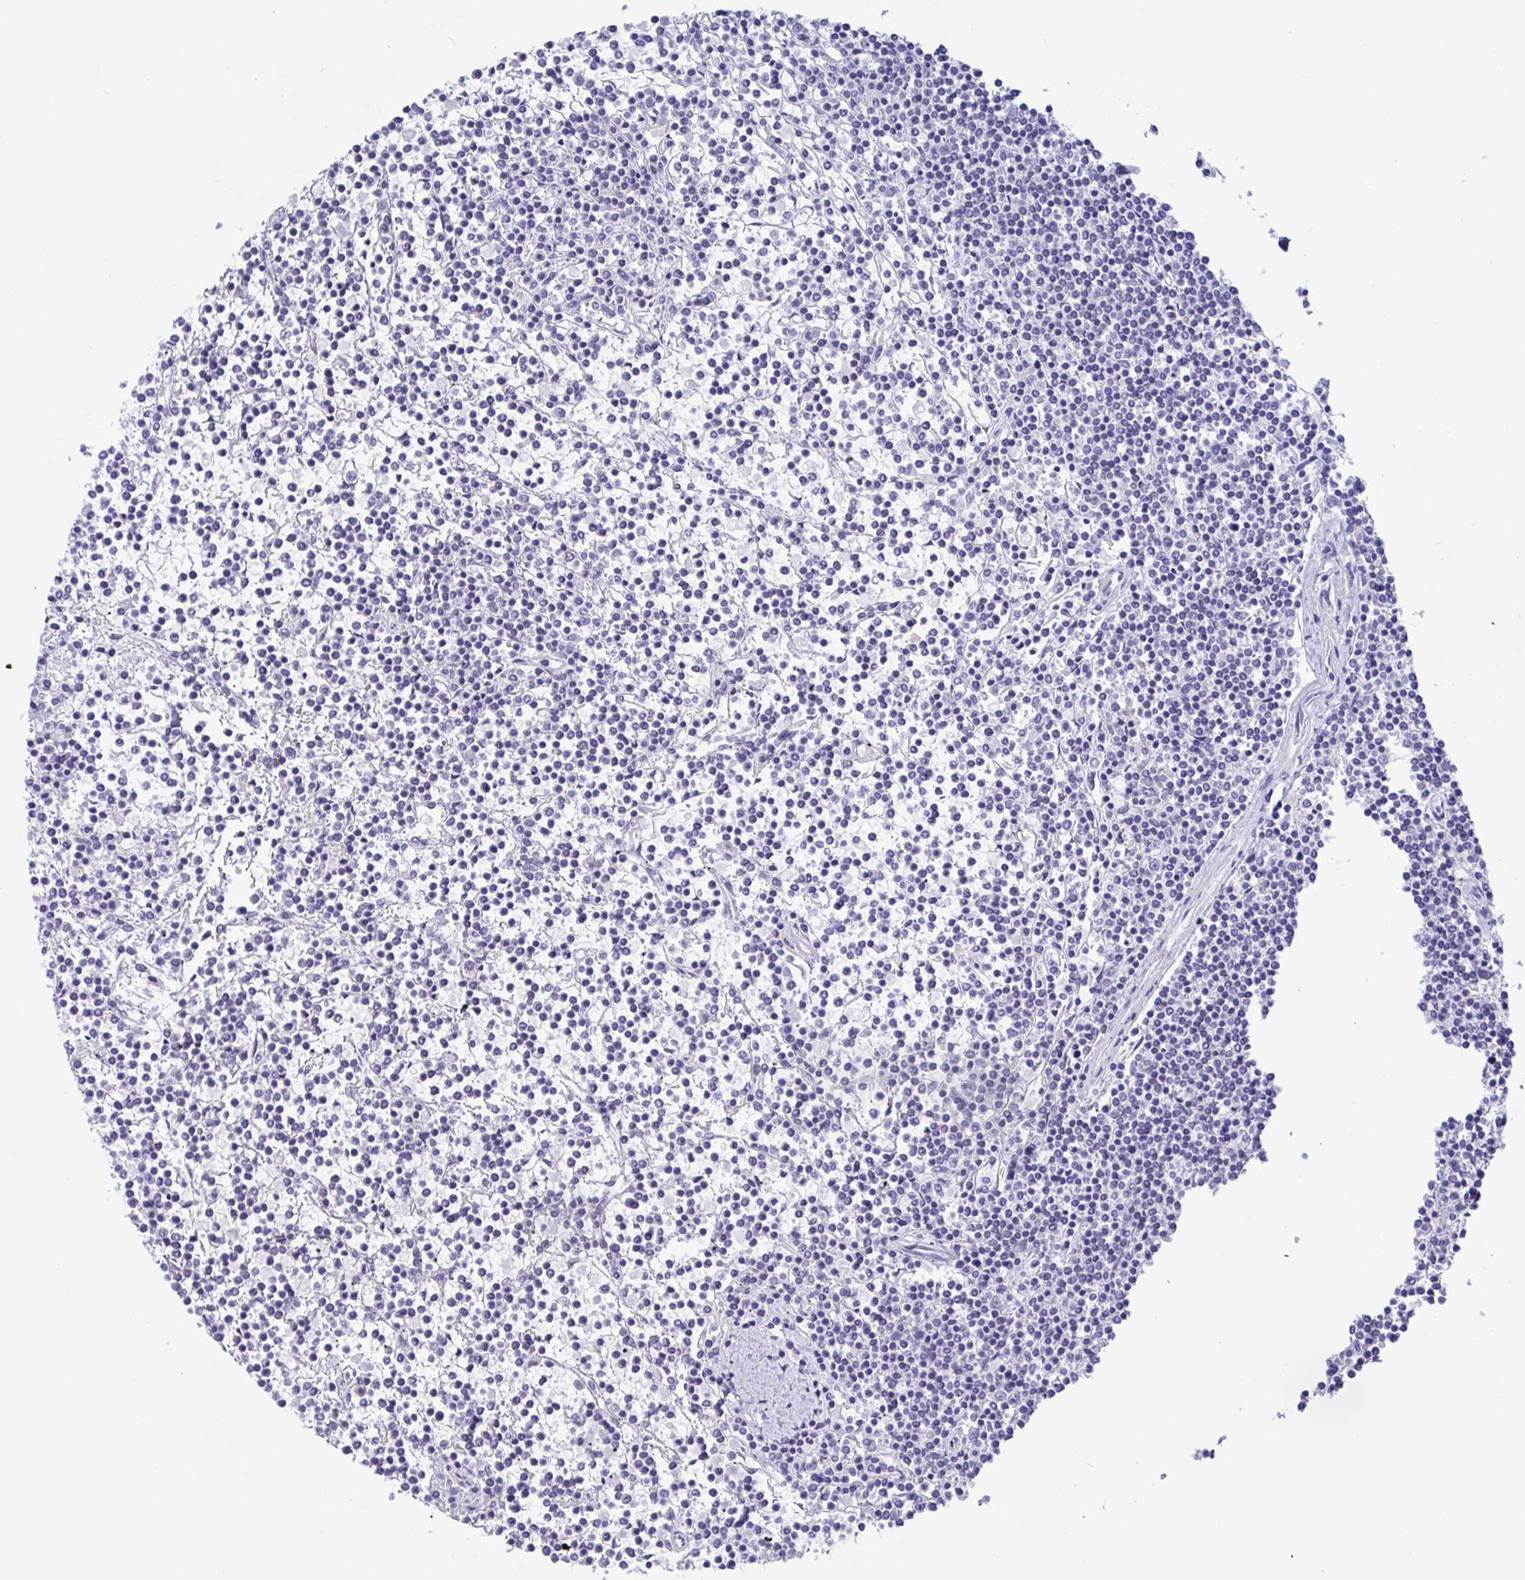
{"staining": {"intensity": "negative", "quantity": "none", "location": "none"}, "tissue": "lymphoma", "cell_type": "Tumor cells", "image_type": "cancer", "snomed": [{"axis": "morphology", "description": "Malignant lymphoma, non-Hodgkin's type, Low grade"}, {"axis": "topography", "description": "Spleen"}], "caption": "This is an IHC micrograph of lymphoma. There is no positivity in tumor cells.", "gene": "CDX4", "patient": {"sex": "female", "age": 19}}